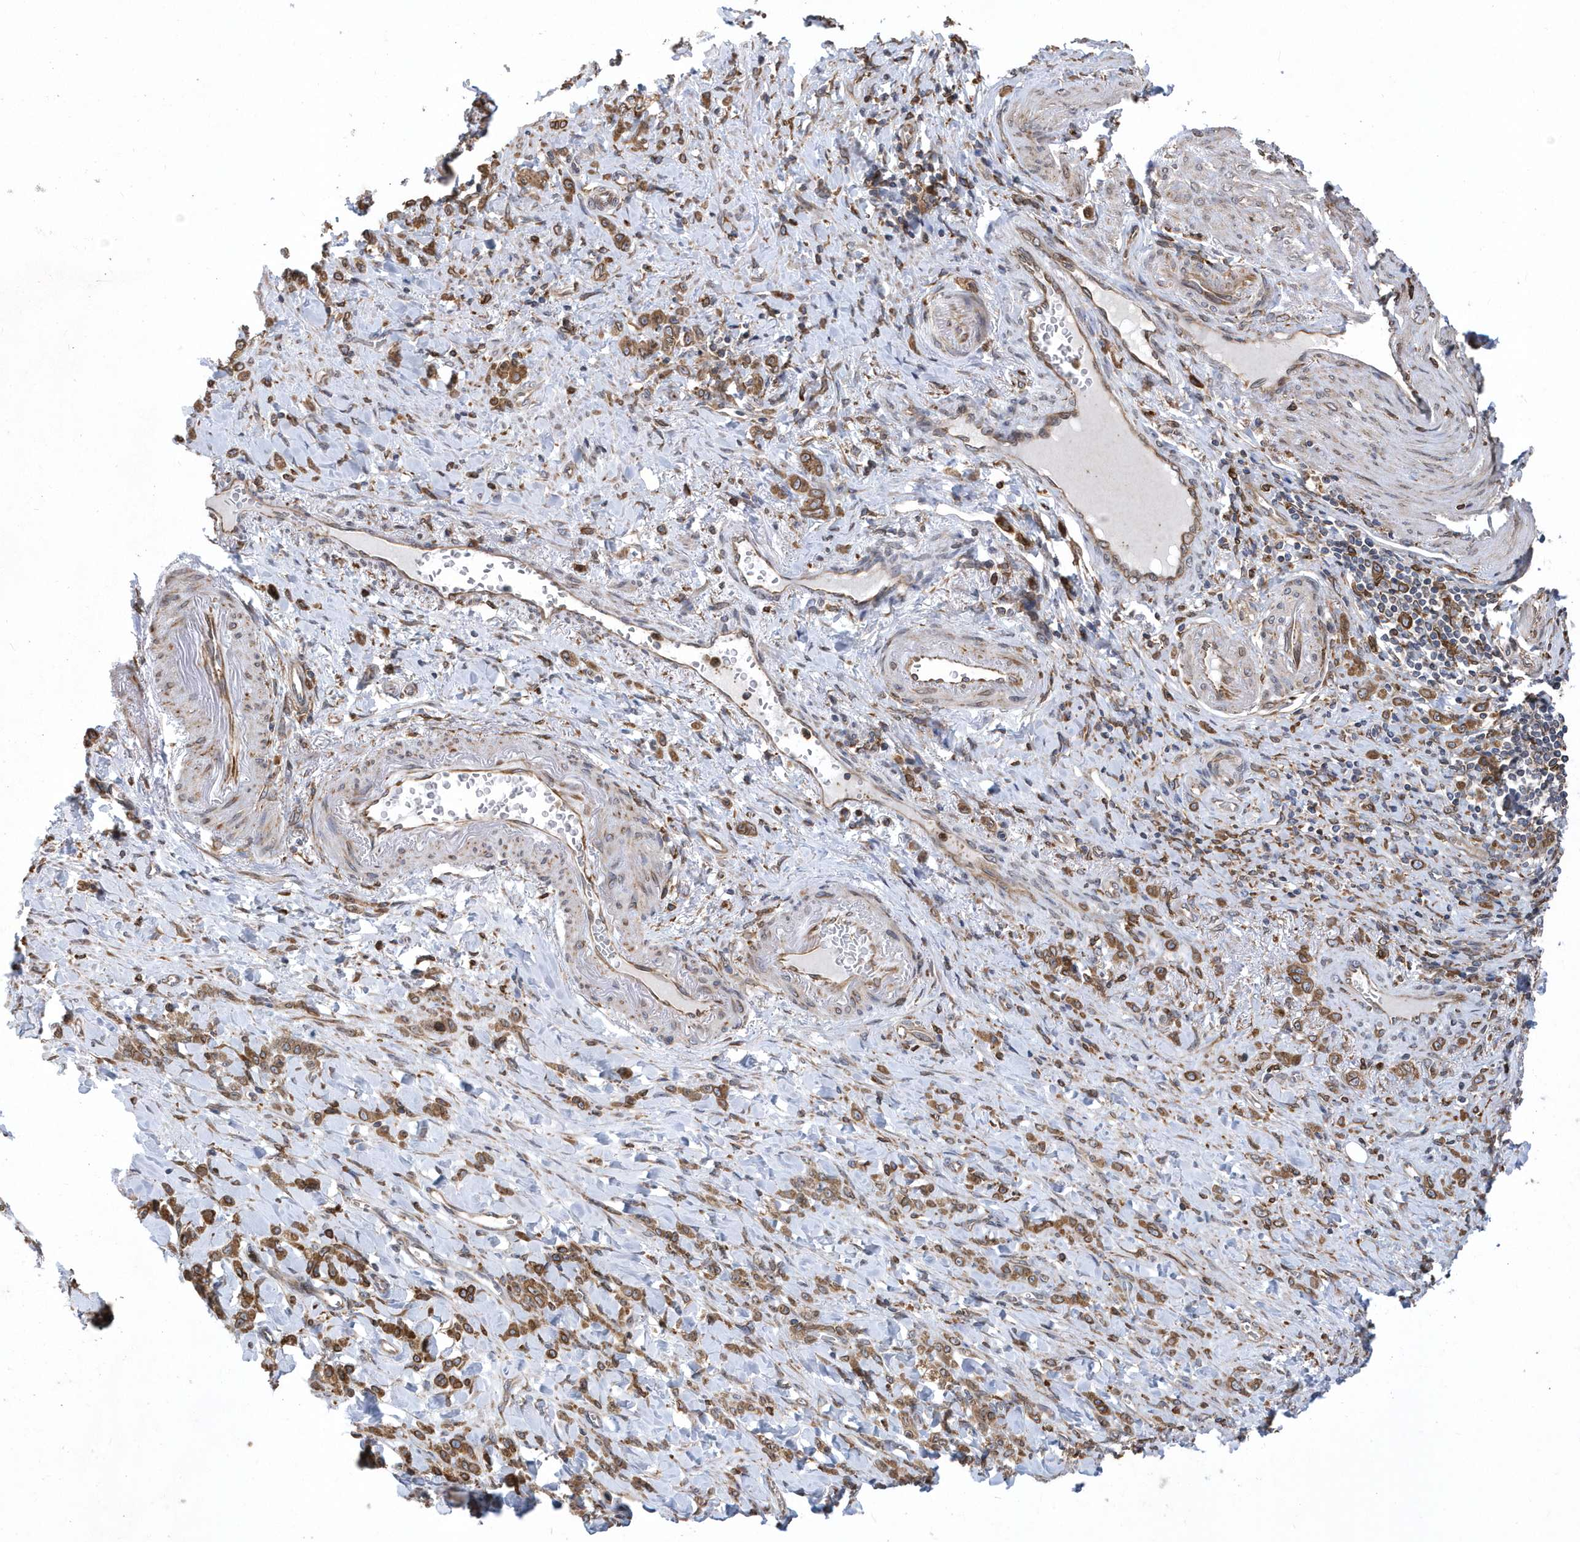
{"staining": {"intensity": "moderate", "quantity": ">75%", "location": "cytoplasmic/membranous"}, "tissue": "stomach cancer", "cell_type": "Tumor cells", "image_type": "cancer", "snomed": [{"axis": "morphology", "description": "Normal tissue, NOS"}, {"axis": "morphology", "description": "Adenocarcinoma, NOS"}, {"axis": "topography", "description": "Stomach"}], "caption": "Tumor cells reveal moderate cytoplasmic/membranous positivity in about >75% of cells in adenocarcinoma (stomach). The protein of interest is shown in brown color, while the nuclei are stained blue.", "gene": "VAMP7", "patient": {"sex": "male", "age": 82}}